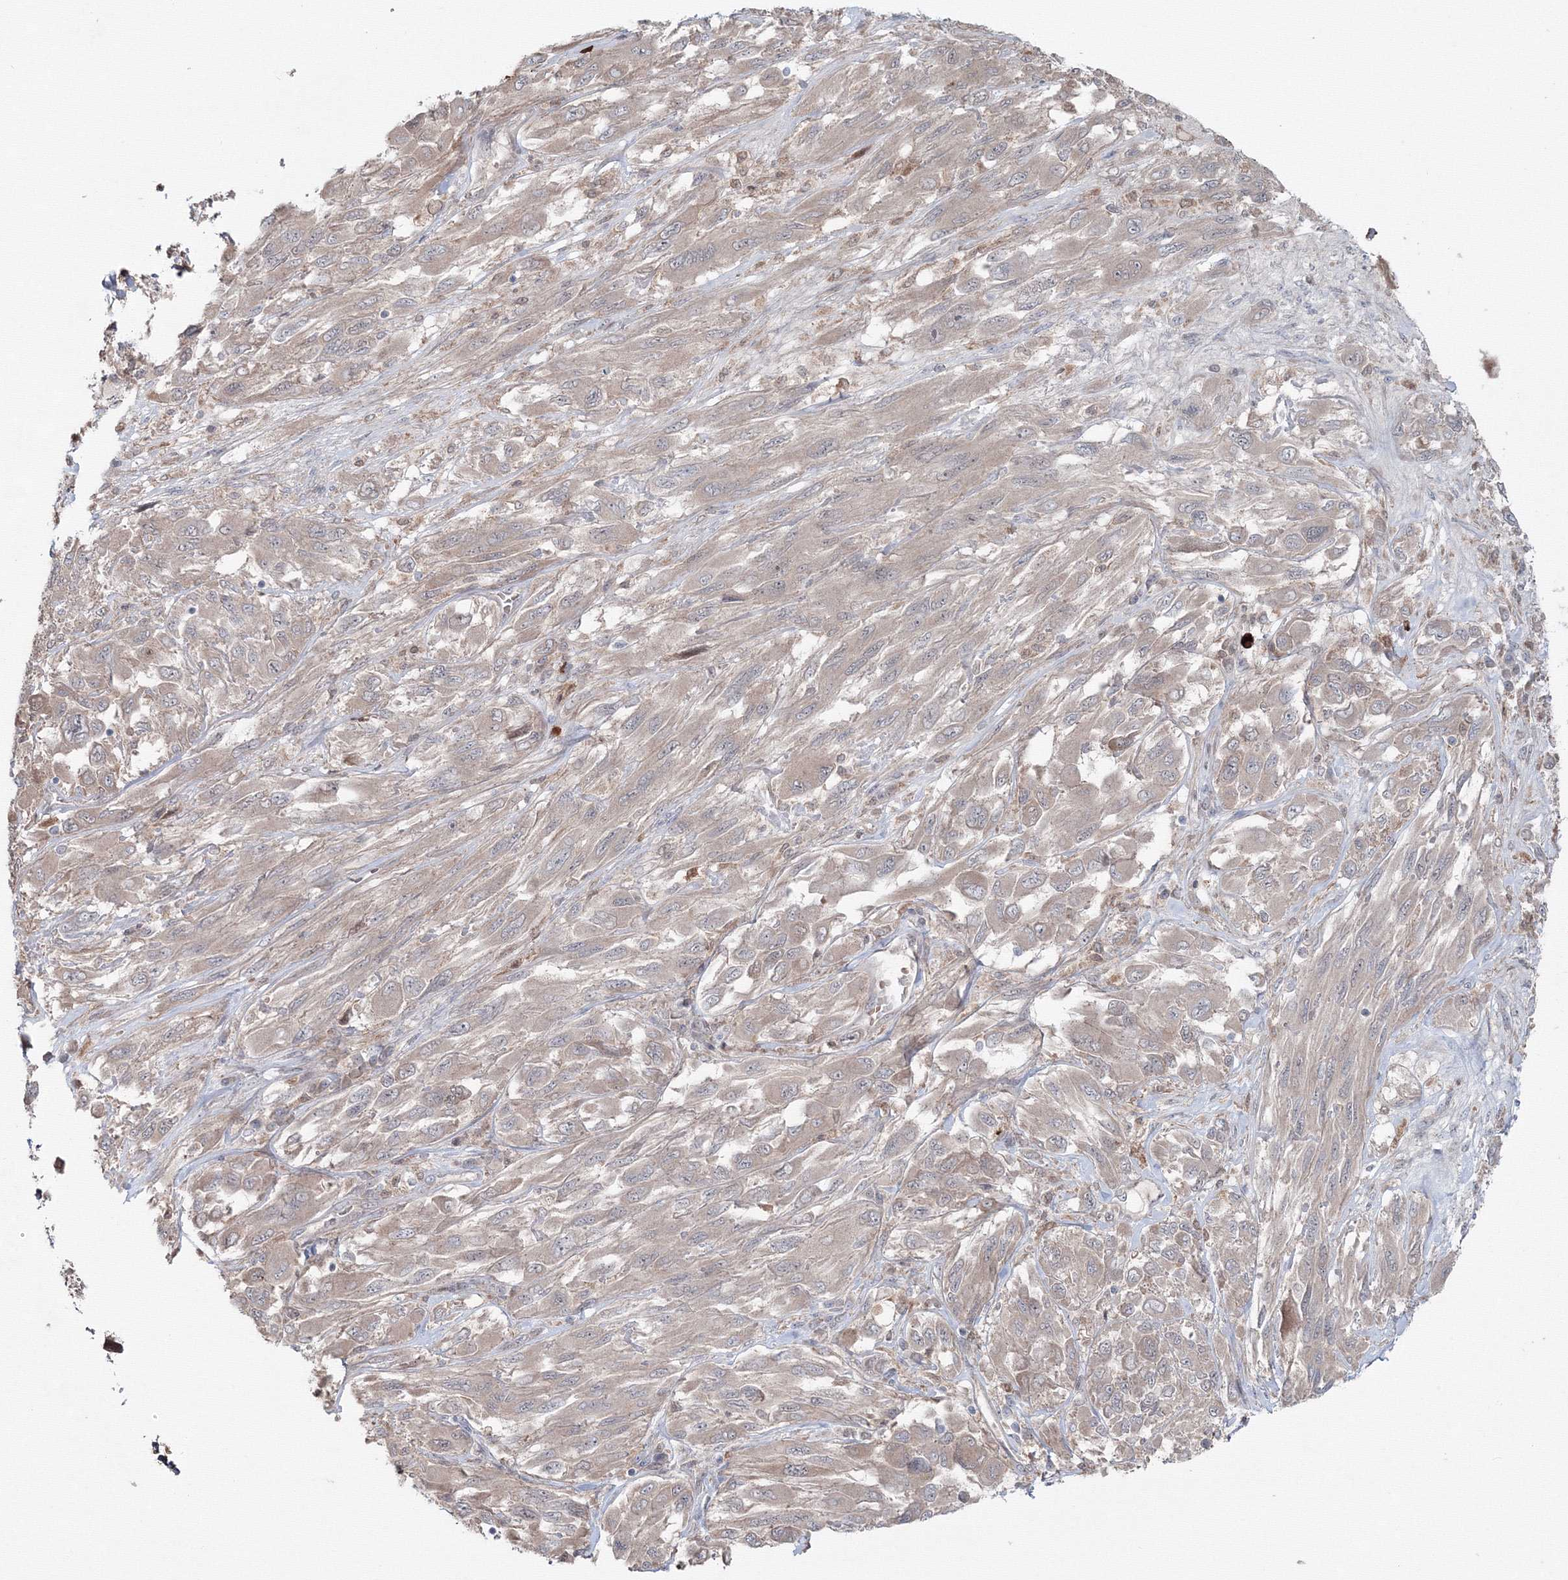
{"staining": {"intensity": "negative", "quantity": "none", "location": "none"}, "tissue": "melanoma", "cell_type": "Tumor cells", "image_type": "cancer", "snomed": [{"axis": "morphology", "description": "Malignant melanoma, NOS"}, {"axis": "topography", "description": "Skin"}], "caption": "Protein analysis of malignant melanoma exhibits no significant expression in tumor cells.", "gene": "MKRN2", "patient": {"sex": "female", "age": 91}}